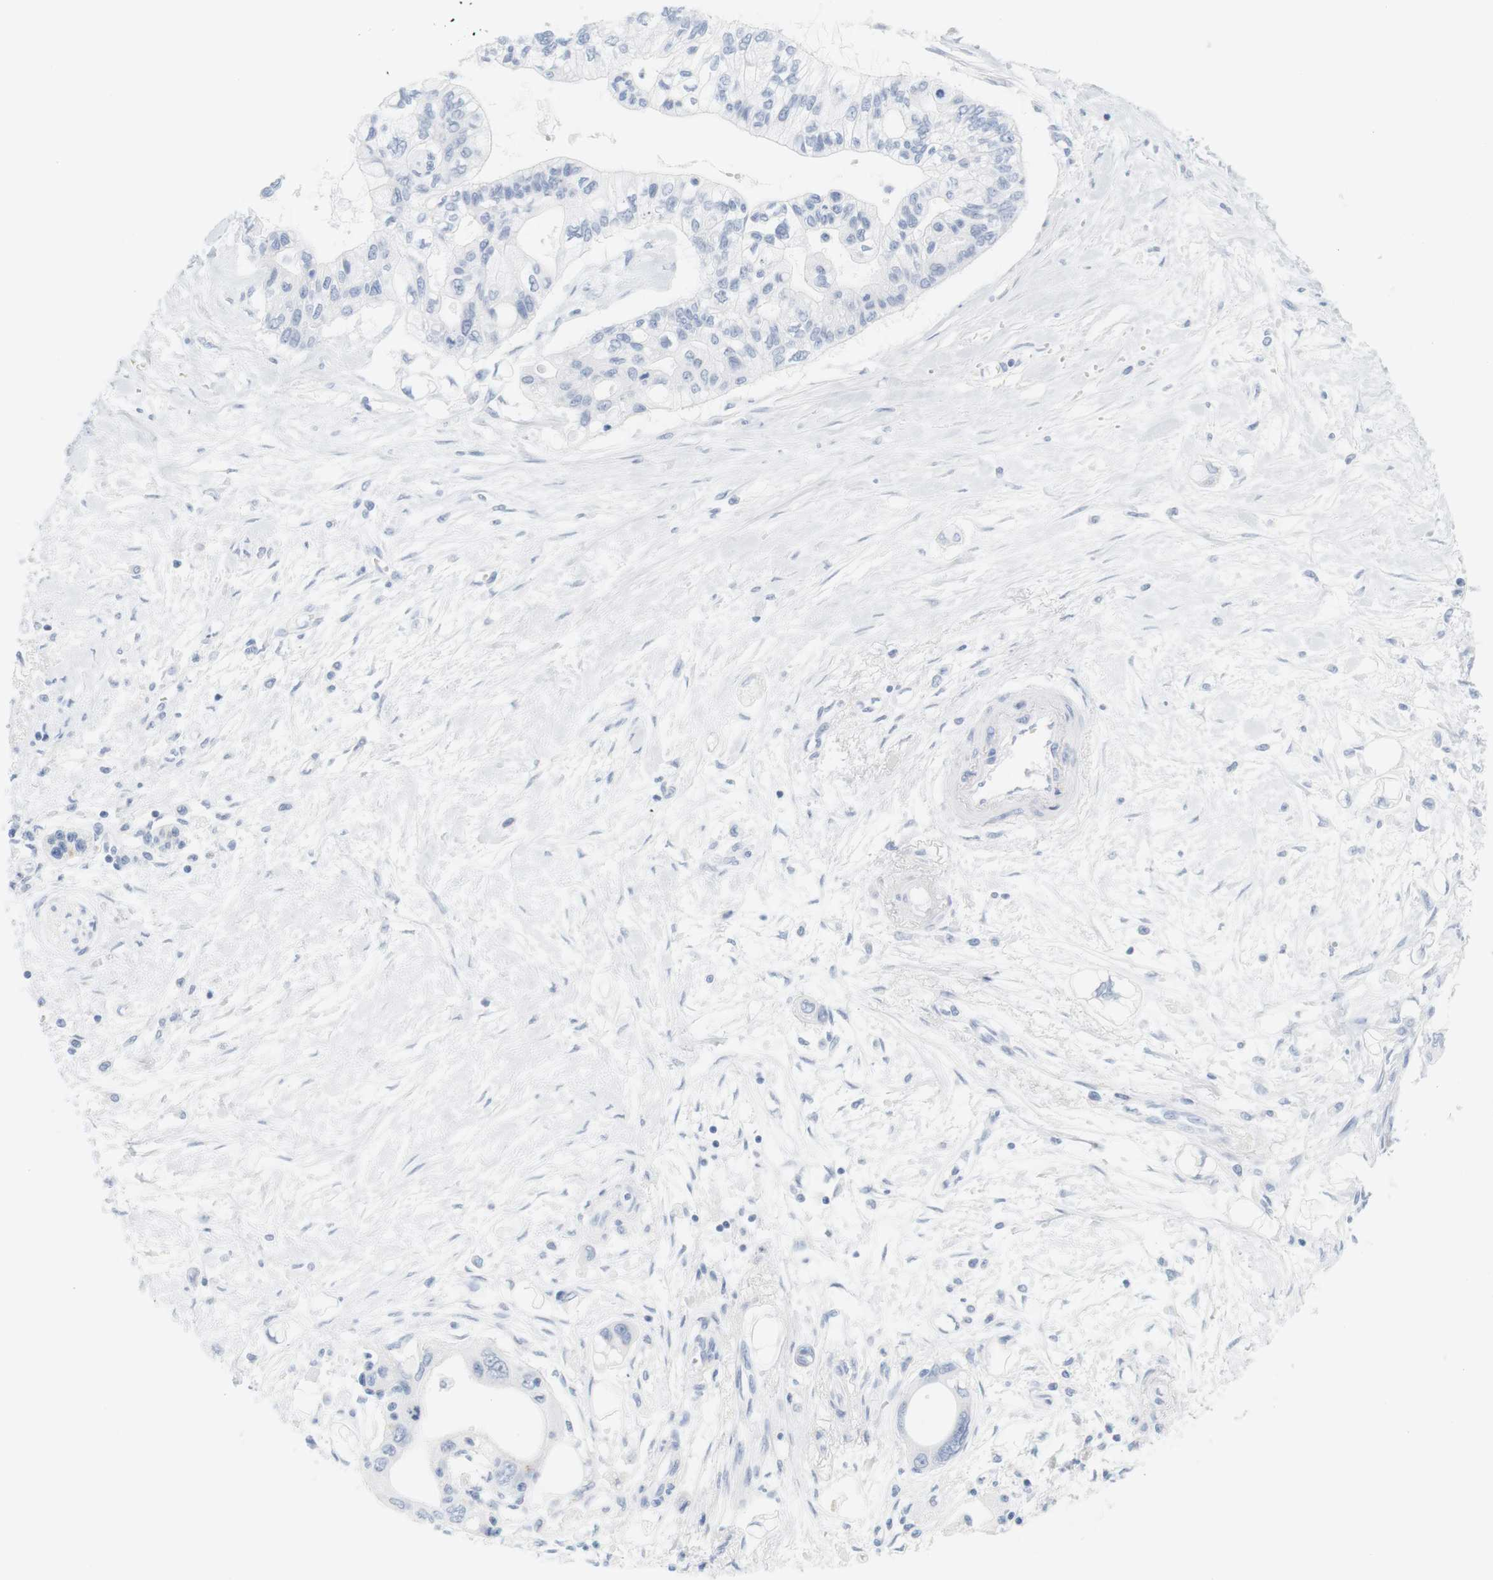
{"staining": {"intensity": "negative", "quantity": "none", "location": "none"}, "tissue": "pancreatic cancer", "cell_type": "Tumor cells", "image_type": "cancer", "snomed": [{"axis": "morphology", "description": "Adenocarcinoma, NOS"}, {"axis": "topography", "description": "Pancreas"}], "caption": "Pancreatic cancer stained for a protein using immunohistochemistry shows no positivity tumor cells.", "gene": "OPRM1", "patient": {"sex": "female", "age": 77}}